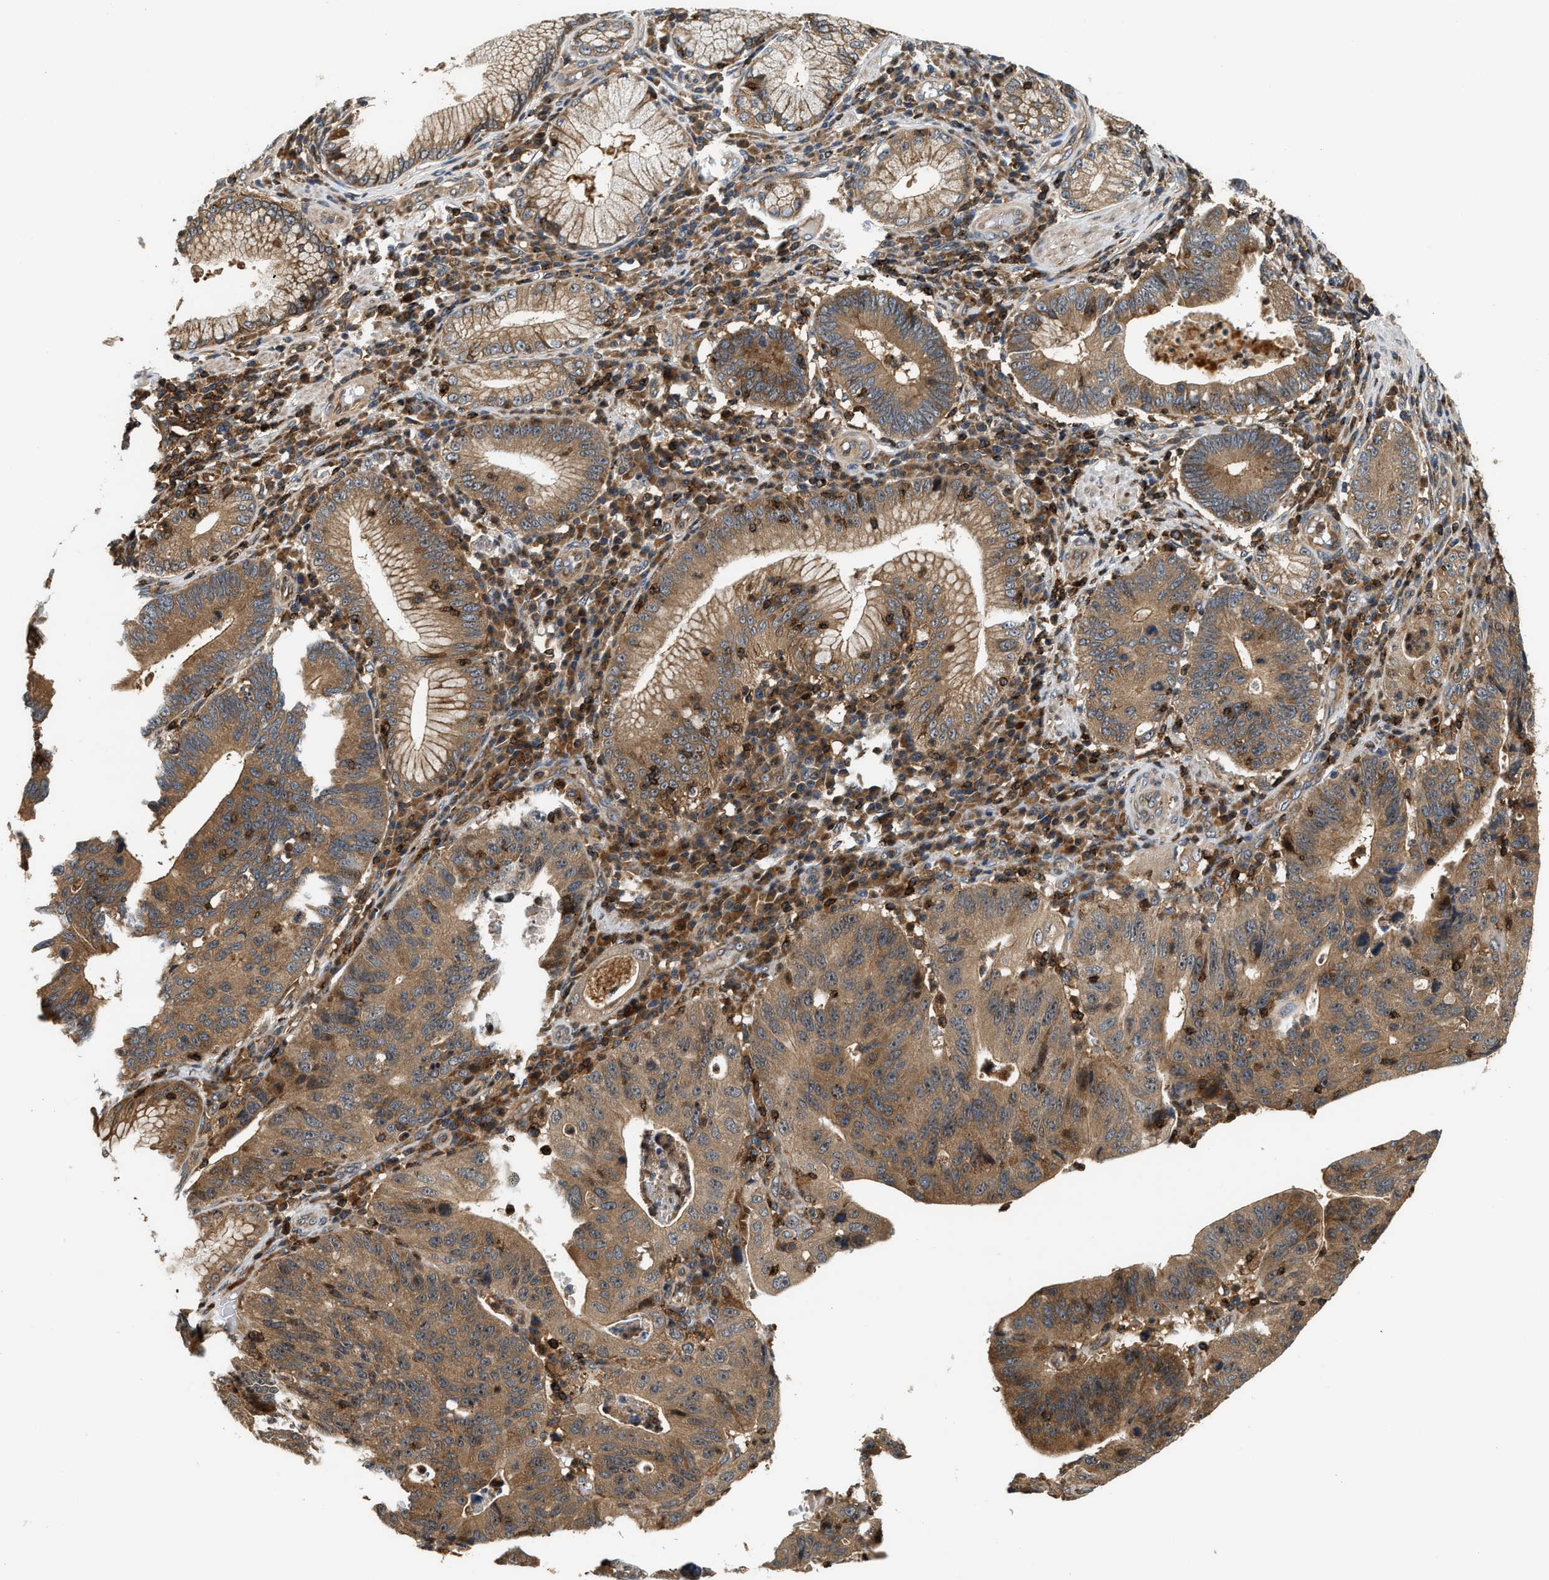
{"staining": {"intensity": "moderate", "quantity": ">75%", "location": "cytoplasmic/membranous"}, "tissue": "stomach cancer", "cell_type": "Tumor cells", "image_type": "cancer", "snomed": [{"axis": "morphology", "description": "Adenocarcinoma, NOS"}, {"axis": "topography", "description": "Stomach"}], "caption": "Protein staining exhibits moderate cytoplasmic/membranous expression in approximately >75% of tumor cells in adenocarcinoma (stomach).", "gene": "SNX5", "patient": {"sex": "male", "age": 59}}